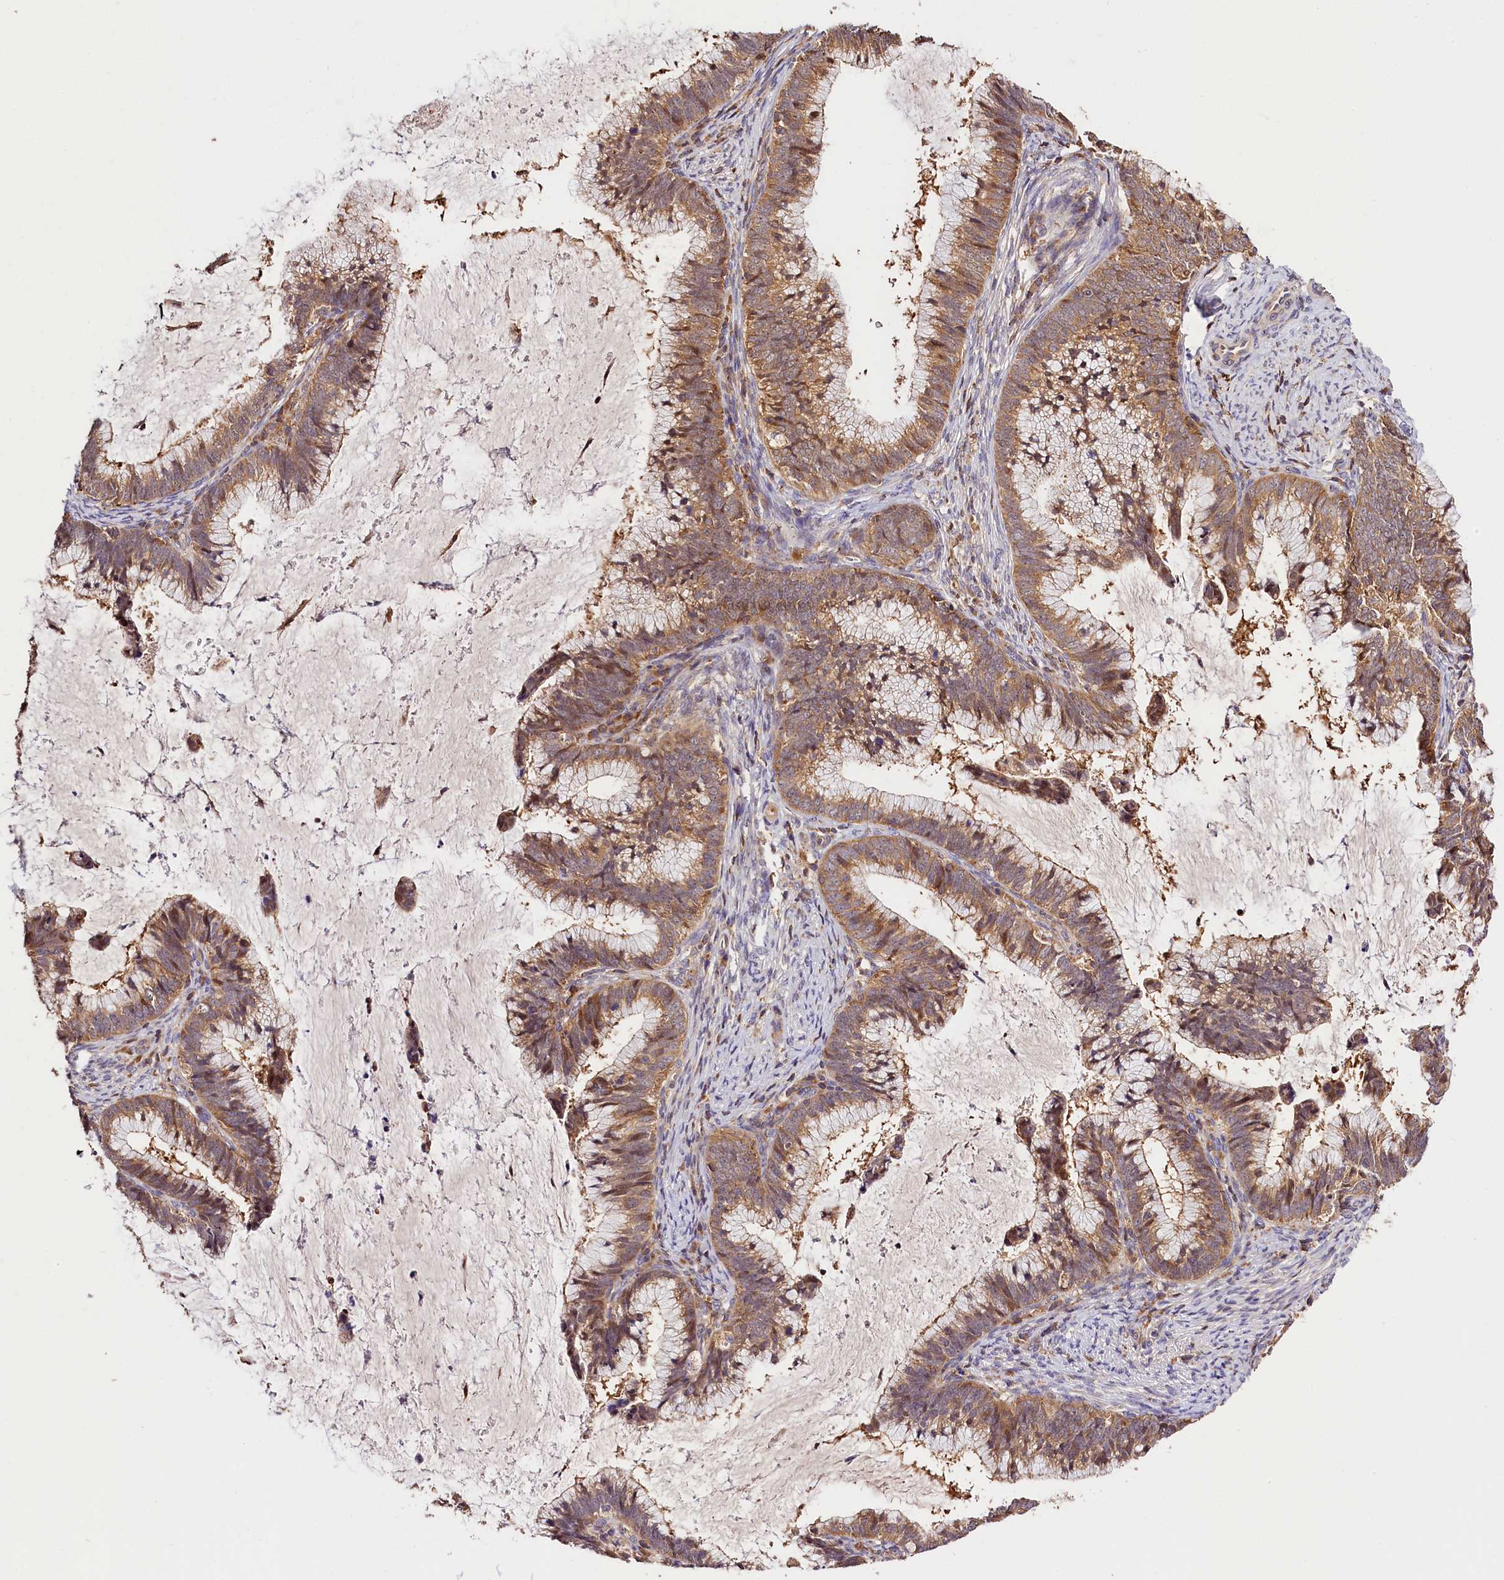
{"staining": {"intensity": "moderate", "quantity": ">75%", "location": "cytoplasmic/membranous"}, "tissue": "cervical cancer", "cell_type": "Tumor cells", "image_type": "cancer", "snomed": [{"axis": "morphology", "description": "Adenocarcinoma, NOS"}, {"axis": "topography", "description": "Cervix"}], "caption": "Human cervical cancer (adenocarcinoma) stained for a protein (brown) reveals moderate cytoplasmic/membranous positive staining in approximately >75% of tumor cells.", "gene": "KPTN", "patient": {"sex": "female", "age": 36}}